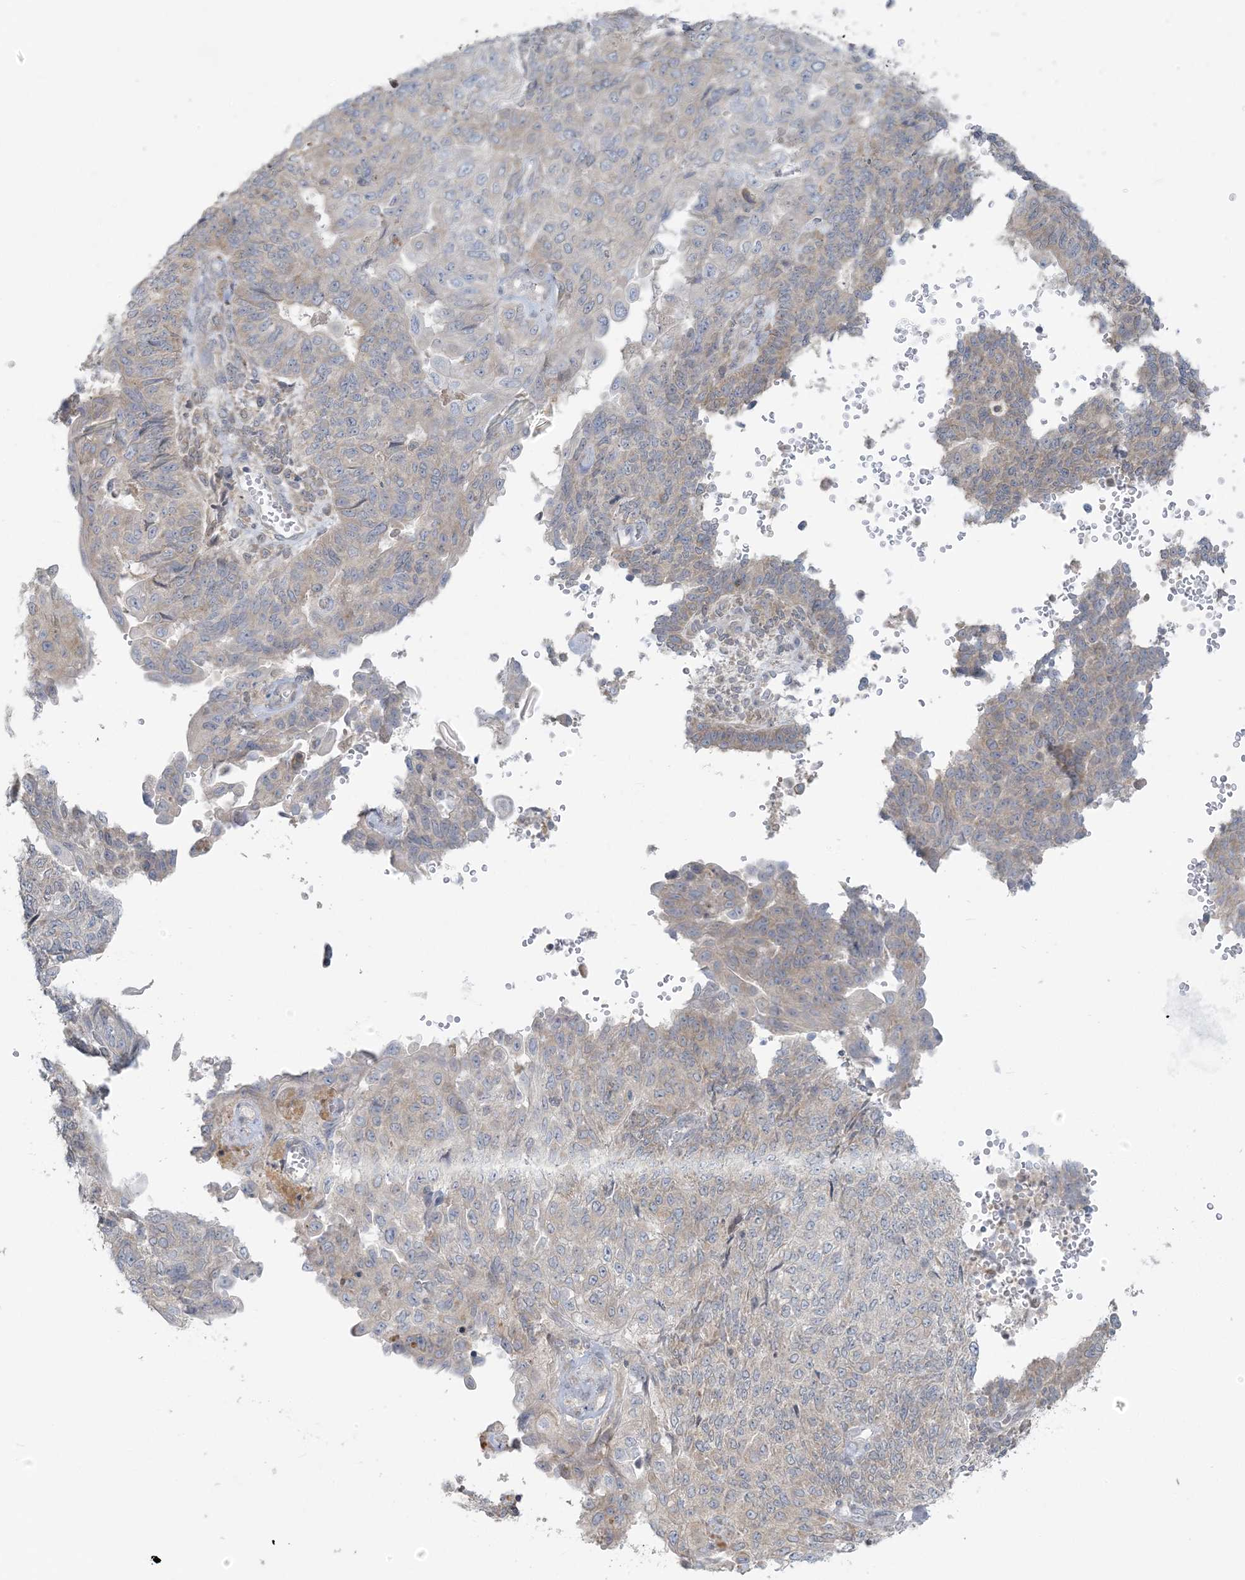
{"staining": {"intensity": "weak", "quantity": "<25%", "location": "cytoplasmic/membranous"}, "tissue": "endometrial cancer", "cell_type": "Tumor cells", "image_type": "cancer", "snomed": [{"axis": "morphology", "description": "Adenocarcinoma, NOS"}, {"axis": "topography", "description": "Endometrium"}], "caption": "High power microscopy histopathology image of an IHC image of endometrial cancer, revealing no significant expression in tumor cells.", "gene": "EEFSEC", "patient": {"sex": "female", "age": 32}}